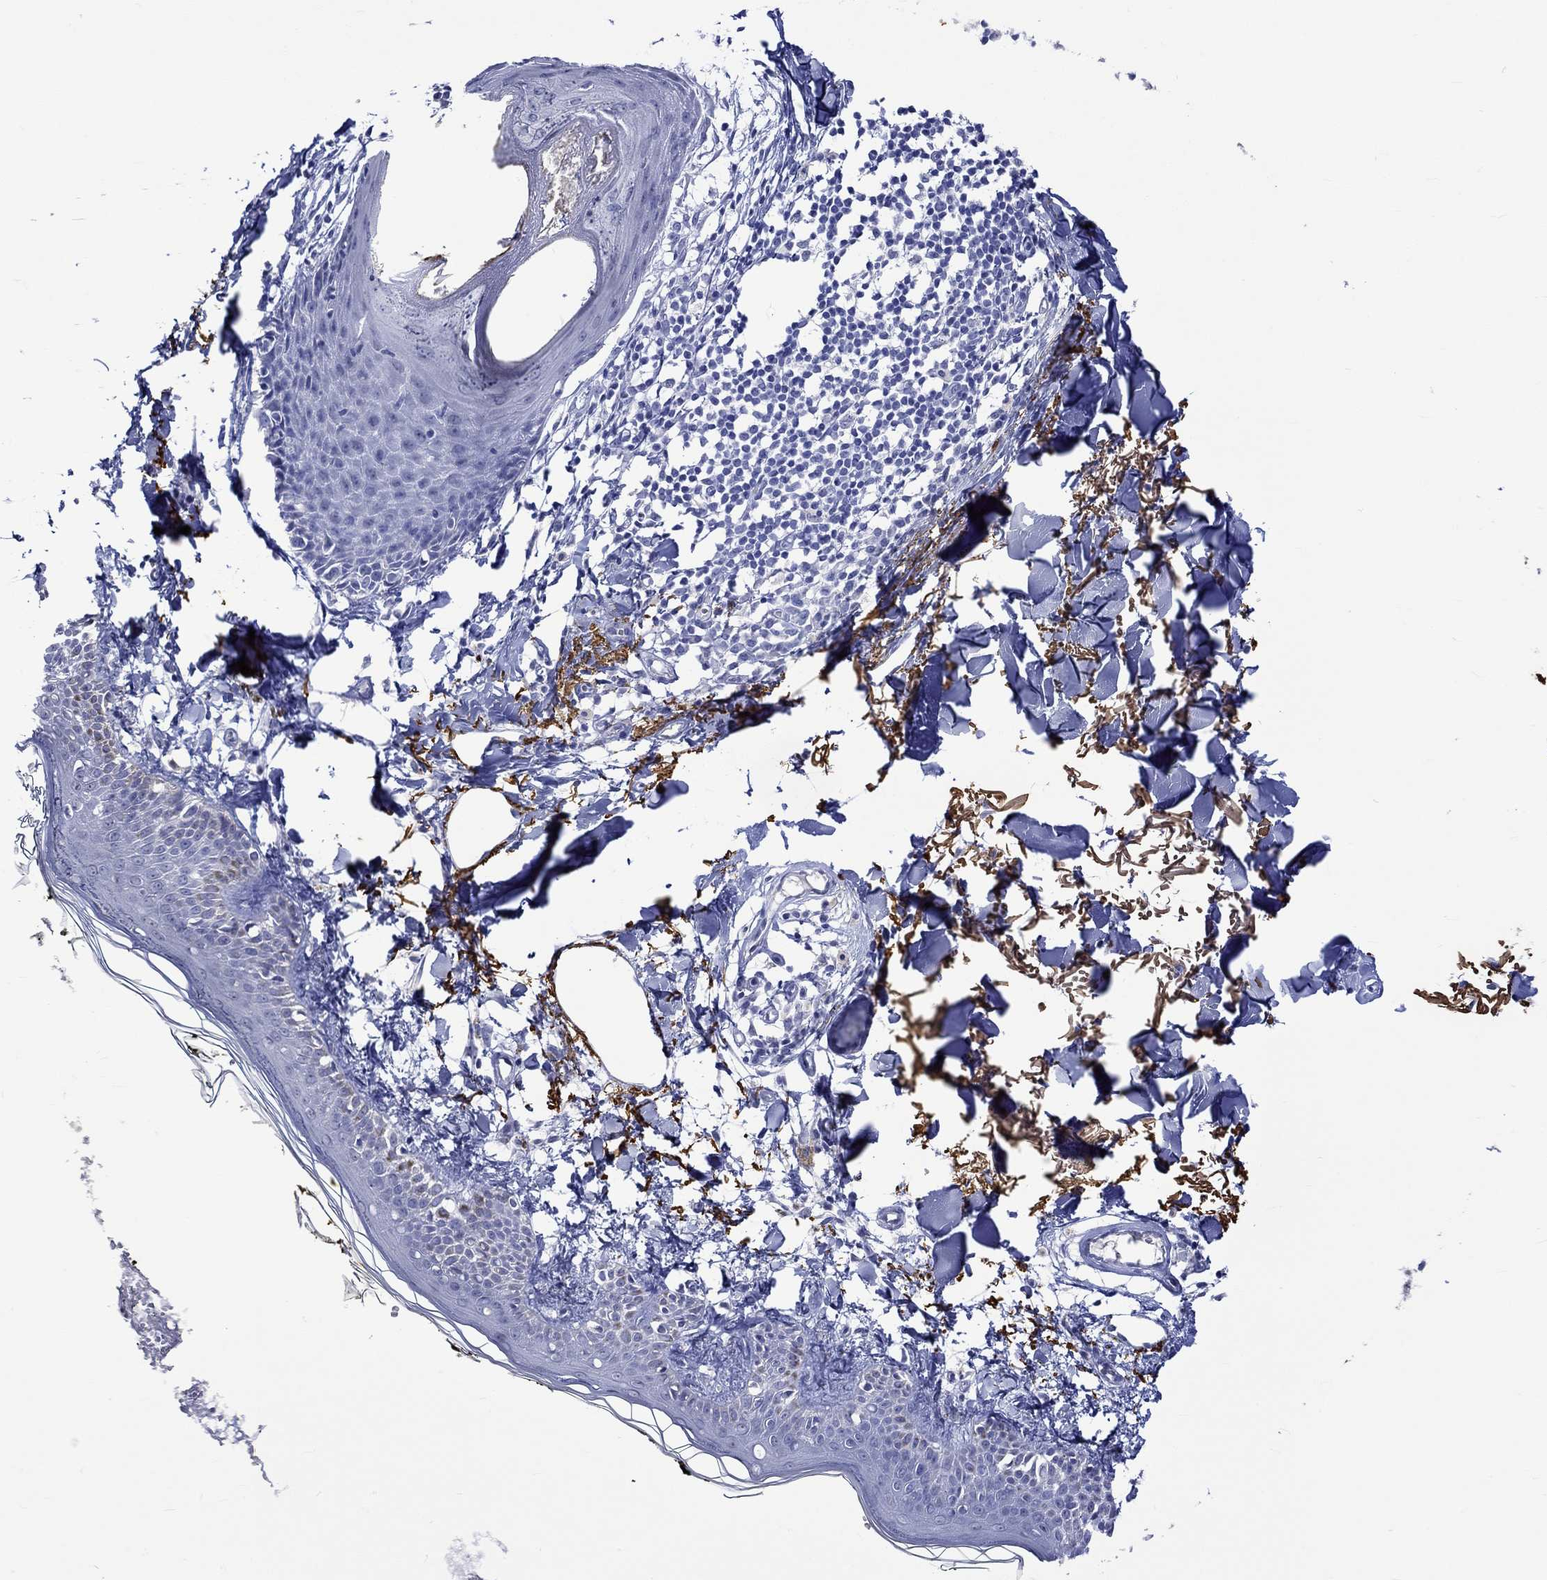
{"staining": {"intensity": "negative", "quantity": "none", "location": "none"}, "tissue": "skin", "cell_type": "Fibroblasts", "image_type": "normal", "snomed": [{"axis": "morphology", "description": "Normal tissue, NOS"}, {"axis": "topography", "description": "Skin"}], "caption": "Fibroblasts are negative for brown protein staining in benign skin. Brightfield microscopy of IHC stained with DAB (brown) and hematoxylin (blue), captured at high magnification.", "gene": "KLHL35", "patient": {"sex": "male", "age": 76}}